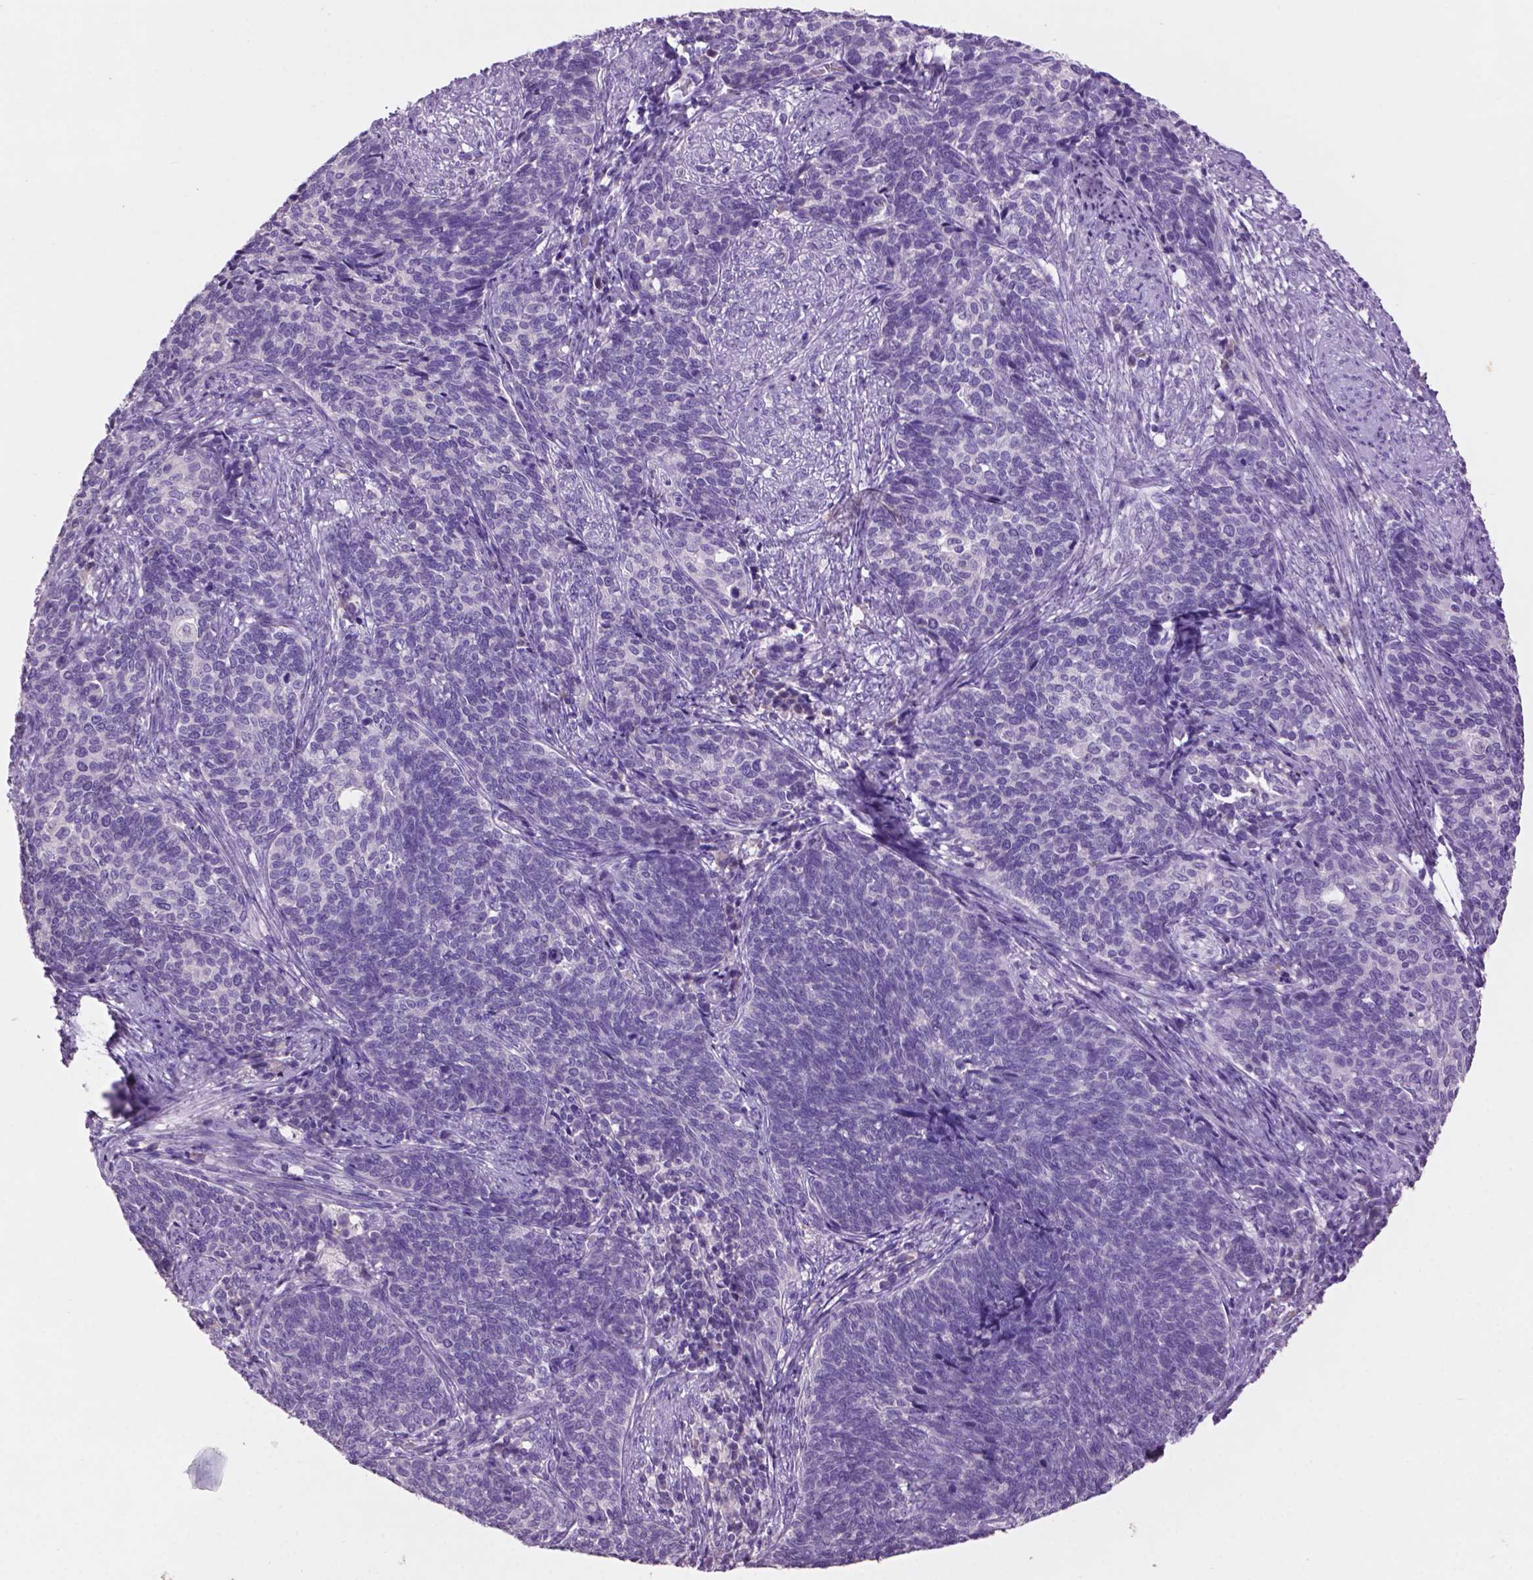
{"staining": {"intensity": "negative", "quantity": "none", "location": "none"}, "tissue": "cervical cancer", "cell_type": "Tumor cells", "image_type": "cancer", "snomed": [{"axis": "morphology", "description": "Squamous cell carcinoma, NOS"}, {"axis": "topography", "description": "Cervix"}], "caption": "Immunohistochemistry (IHC) of cervical squamous cell carcinoma exhibits no positivity in tumor cells. Brightfield microscopy of immunohistochemistry (IHC) stained with DAB (3,3'-diaminobenzidine) (brown) and hematoxylin (blue), captured at high magnification.", "gene": "CRYBA4", "patient": {"sex": "female", "age": 39}}